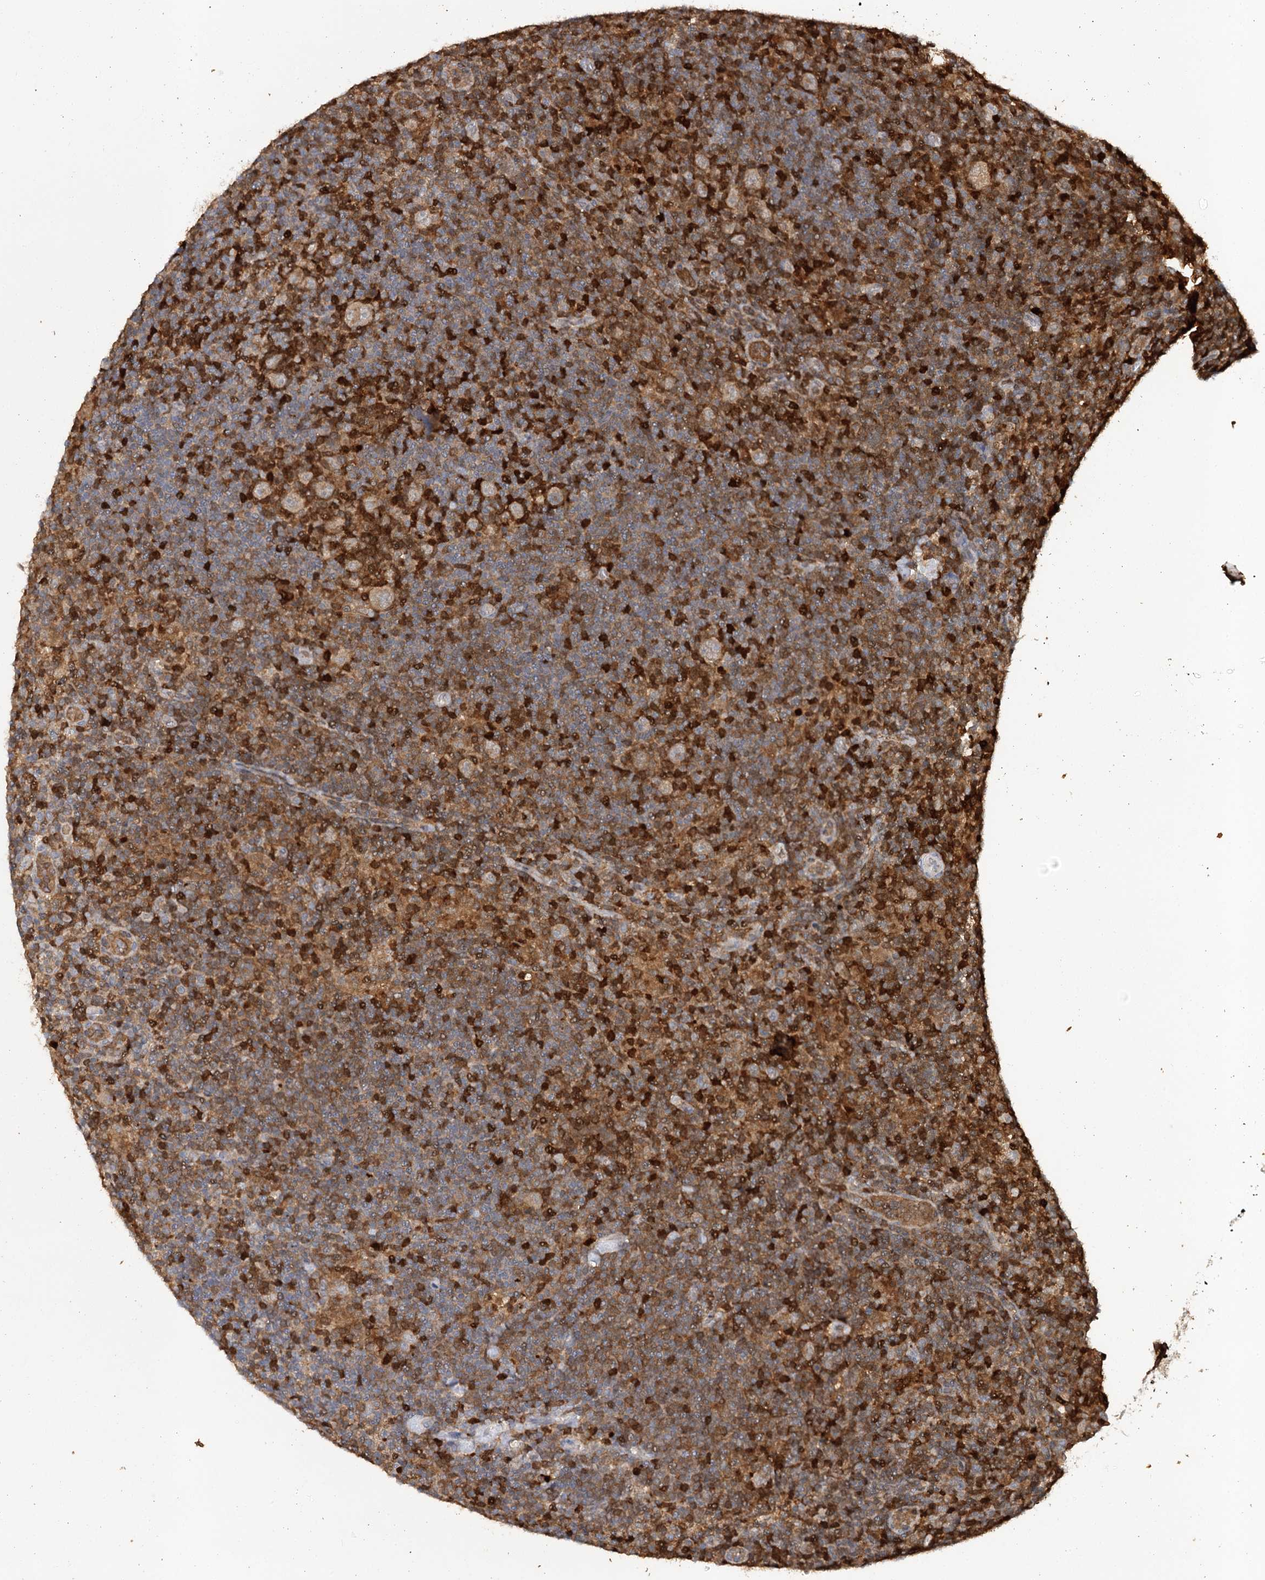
{"staining": {"intensity": "moderate", "quantity": ">75%", "location": "cytoplasmic/membranous"}, "tissue": "lymphoma", "cell_type": "Tumor cells", "image_type": "cancer", "snomed": [{"axis": "morphology", "description": "Hodgkin's disease, NOS"}, {"axis": "topography", "description": "Lymph node"}], "caption": "A high-resolution image shows IHC staining of Hodgkin's disease, which shows moderate cytoplasmic/membranous staining in approximately >75% of tumor cells.", "gene": "SLC41A2", "patient": {"sex": "female", "age": 57}}